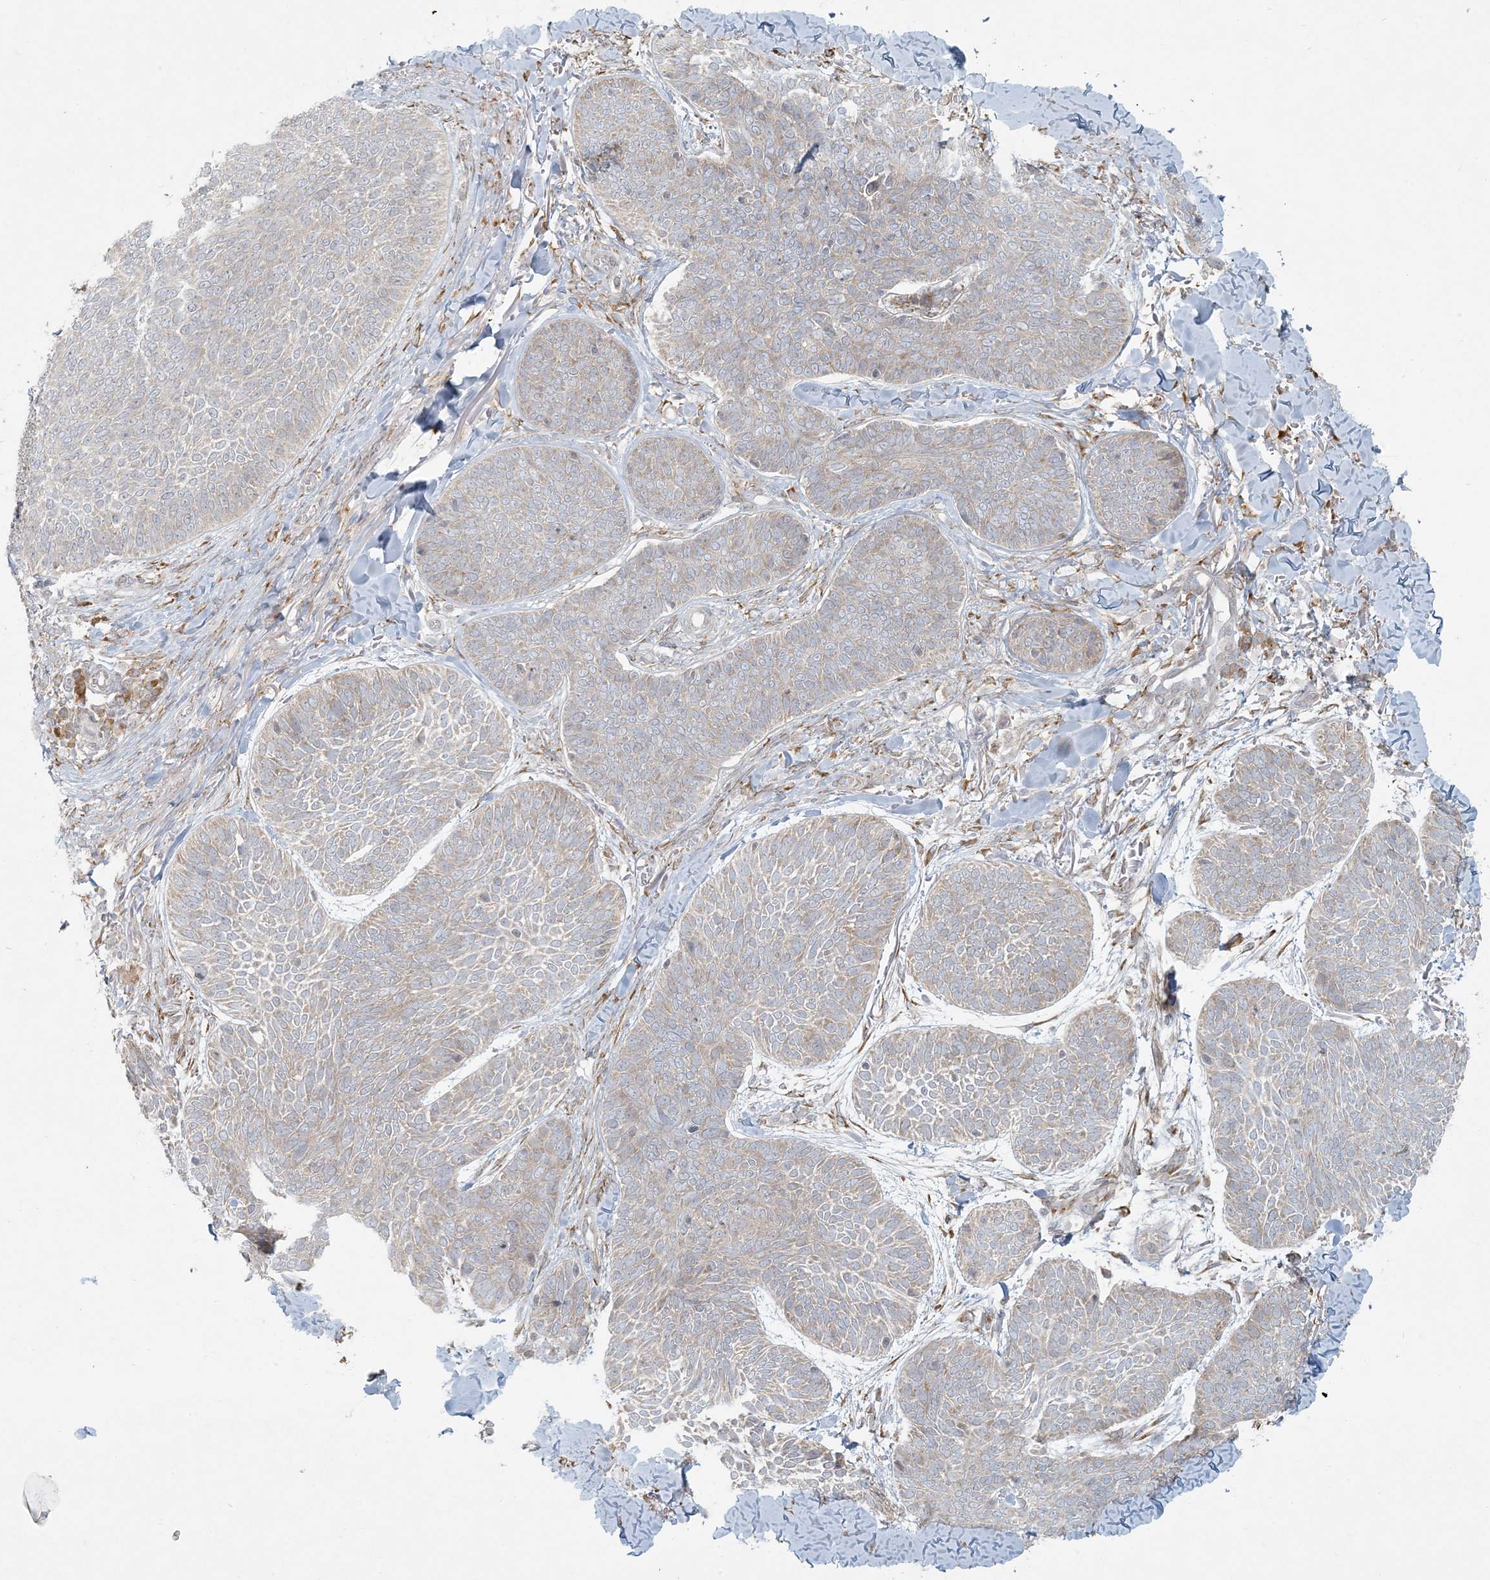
{"staining": {"intensity": "weak", "quantity": "25%-75%", "location": "cytoplasmic/membranous"}, "tissue": "skin cancer", "cell_type": "Tumor cells", "image_type": "cancer", "snomed": [{"axis": "morphology", "description": "Basal cell carcinoma"}, {"axis": "topography", "description": "Skin"}], "caption": "IHC histopathology image of skin basal cell carcinoma stained for a protein (brown), which shows low levels of weak cytoplasmic/membranous staining in about 25%-75% of tumor cells.", "gene": "HACL1", "patient": {"sex": "male", "age": 85}}